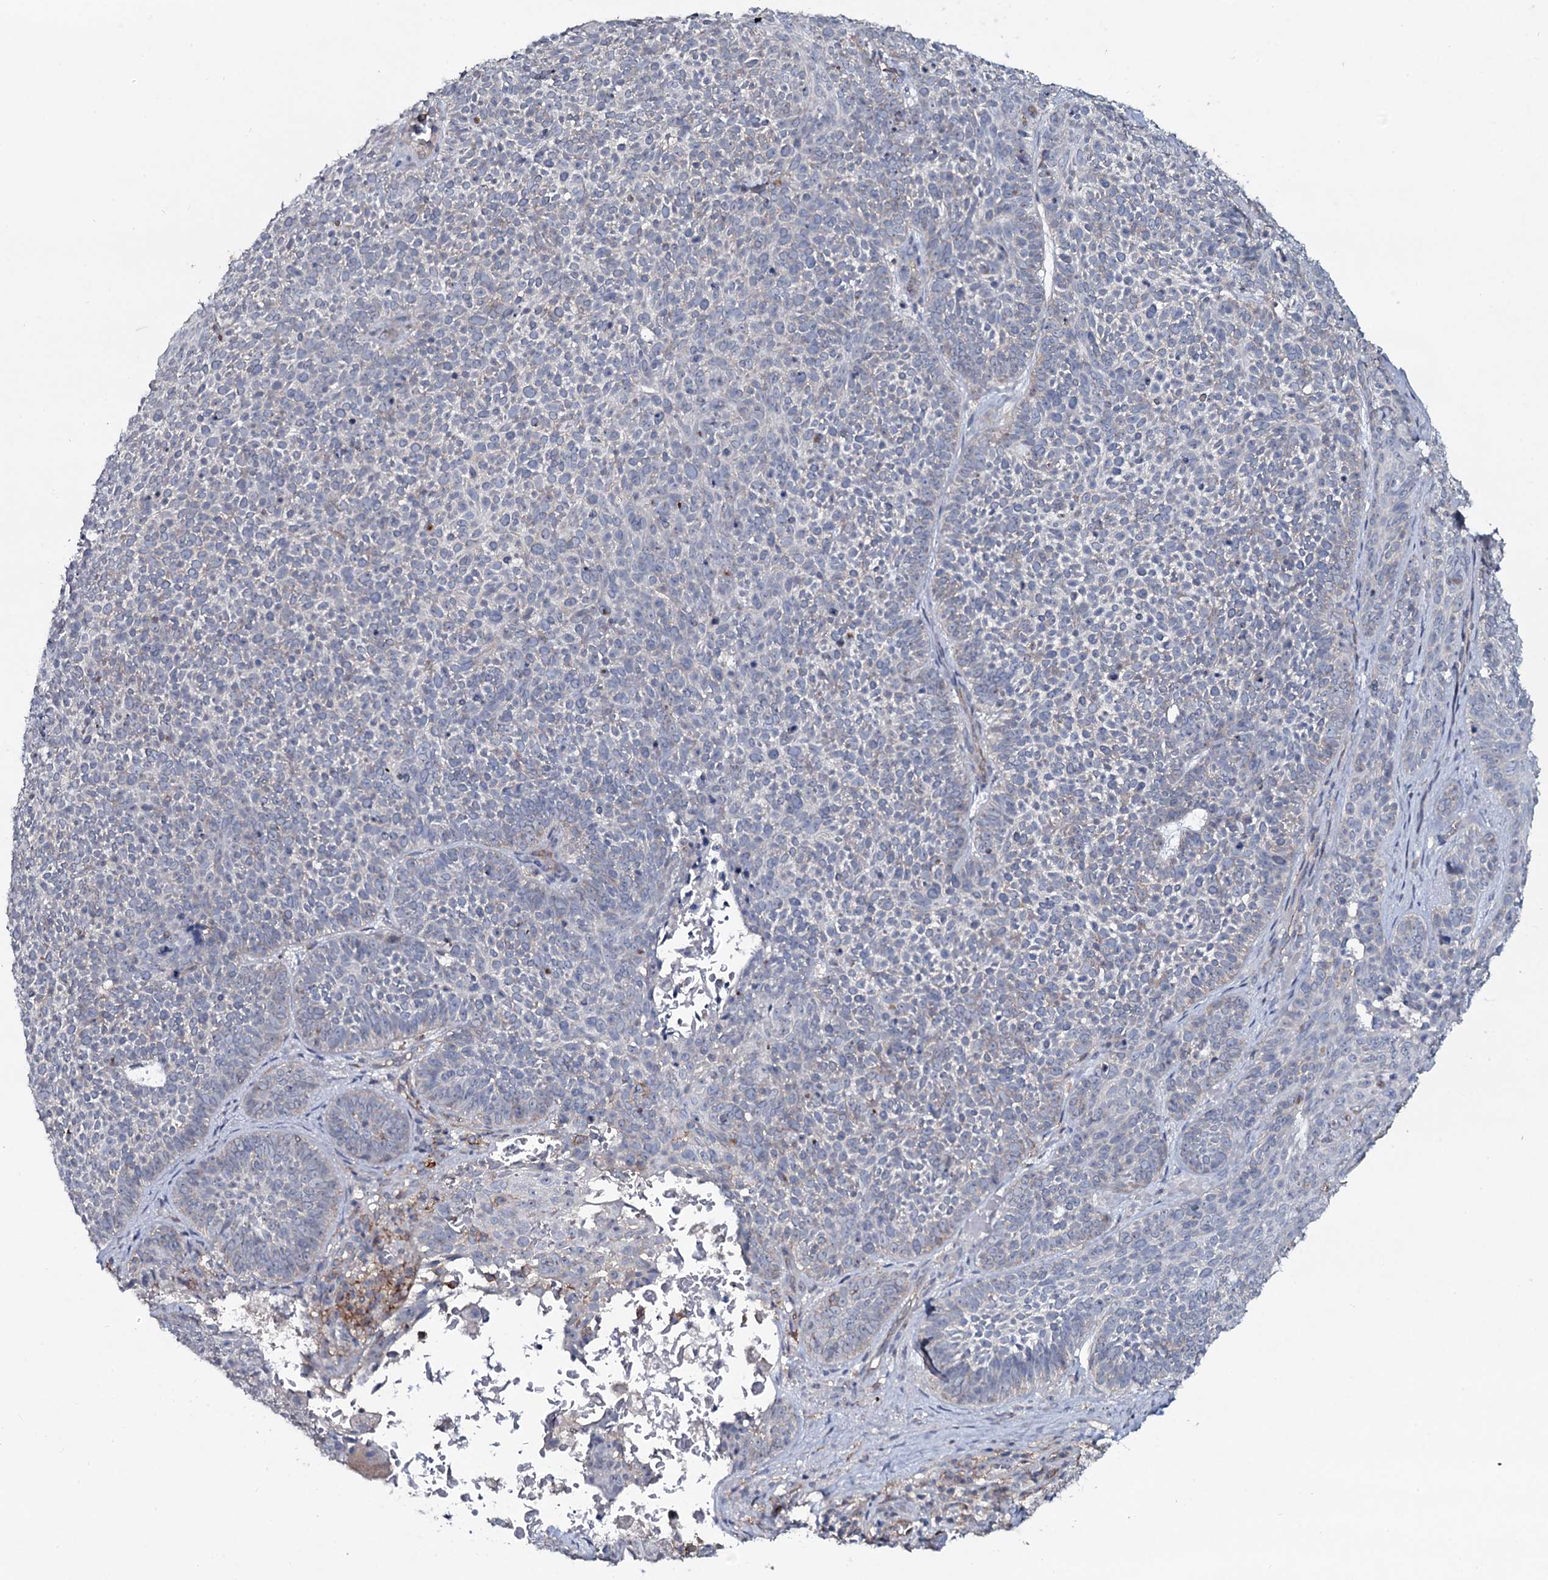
{"staining": {"intensity": "negative", "quantity": "none", "location": "none"}, "tissue": "skin cancer", "cell_type": "Tumor cells", "image_type": "cancer", "snomed": [{"axis": "morphology", "description": "Basal cell carcinoma"}, {"axis": "topography", "description": "Skin"}], "caption": "Tumor cells are negative for protein expression in human basal cell carcinoma (skin). Brightfield microscopy of immunohistochemistry stained with DAB (3,3'-diaminobenzidine) (brown) and hematoxylin (blue), captured at high magnification.", "gene": "SNAP23", "patient": {"sex": "male", "age": 85}}